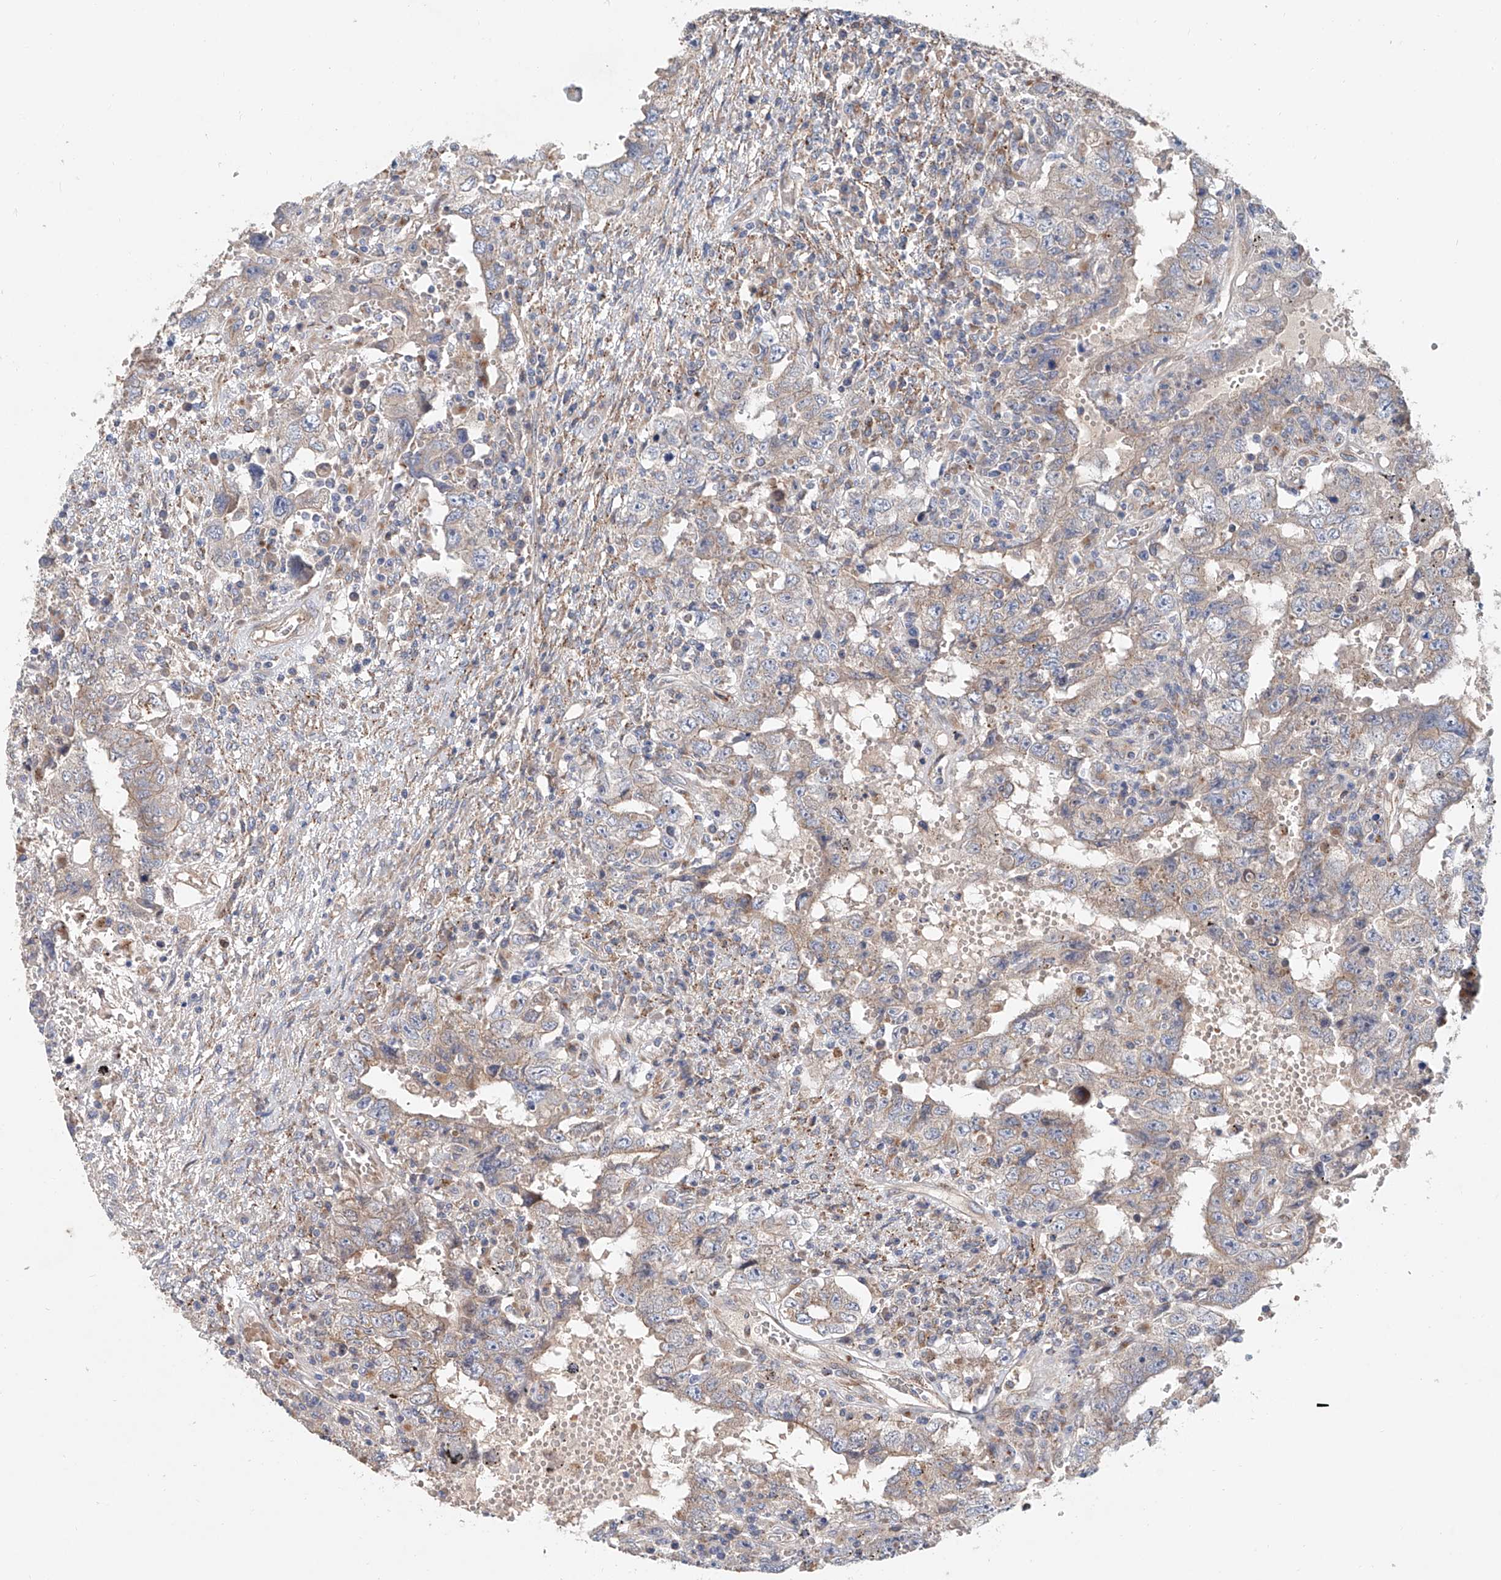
{"staining": {"intensity": "weak", "quantity": "<25%", "location": "cytoplasmic/membranous"}, "tissue": "testis cancer", "cell_type": "Tumor cells", "image_type": "cancer", "snomed": [{"axis": "morphology", "description": "Carcinoma, Embryonal, NOS"}, {"axis": "topography", "description": "Testis"}], "caption": "IHC image of human testis cancer (embryonal carcinoma) stained for a protein (brown), which displays no positivity in tumor cells. (DAB IHC with hematoxylin counter stain).", "gene": "HGSNAT", "patient": {"sex": "male", "age": 26}}